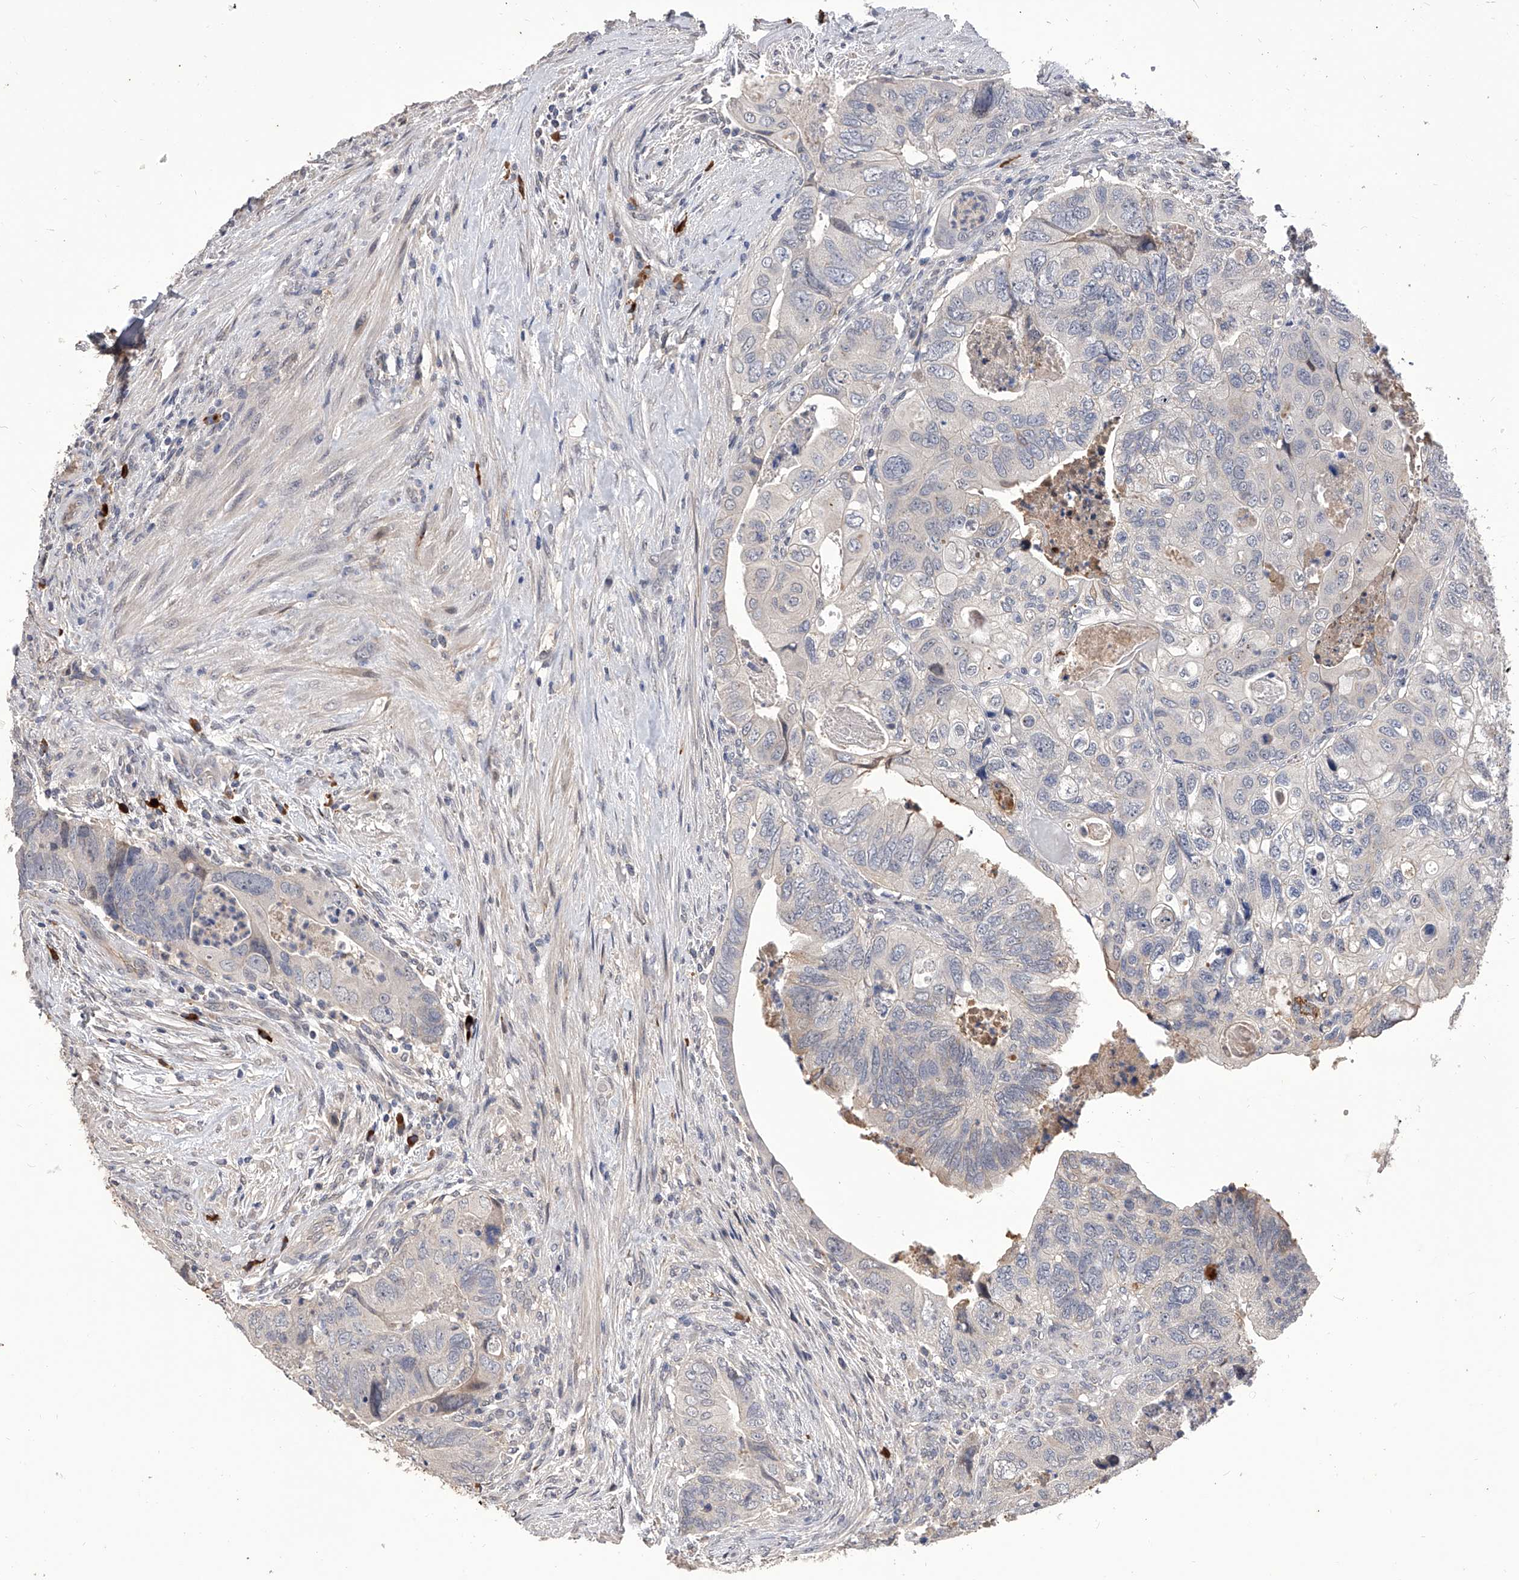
{"staining": {"intensity": "negative", "quantity": "none", "location": "none"}, "tissue": "colorectal cancer", "cell_type": "Tumor cells", "image_type": "cancer", "snomed": [{"axis": "morphology", "description": "Adenocarcinoma, NOS"}, {"axis": "topography", "description": "Rectum"}], "caption": "This is an IHC histopathology image of human adenocarcinoma (colorectal). There is no positivity in tumor cells.", "gene": "CFAP410", "patient": {"sex": "male", "age": 63}}